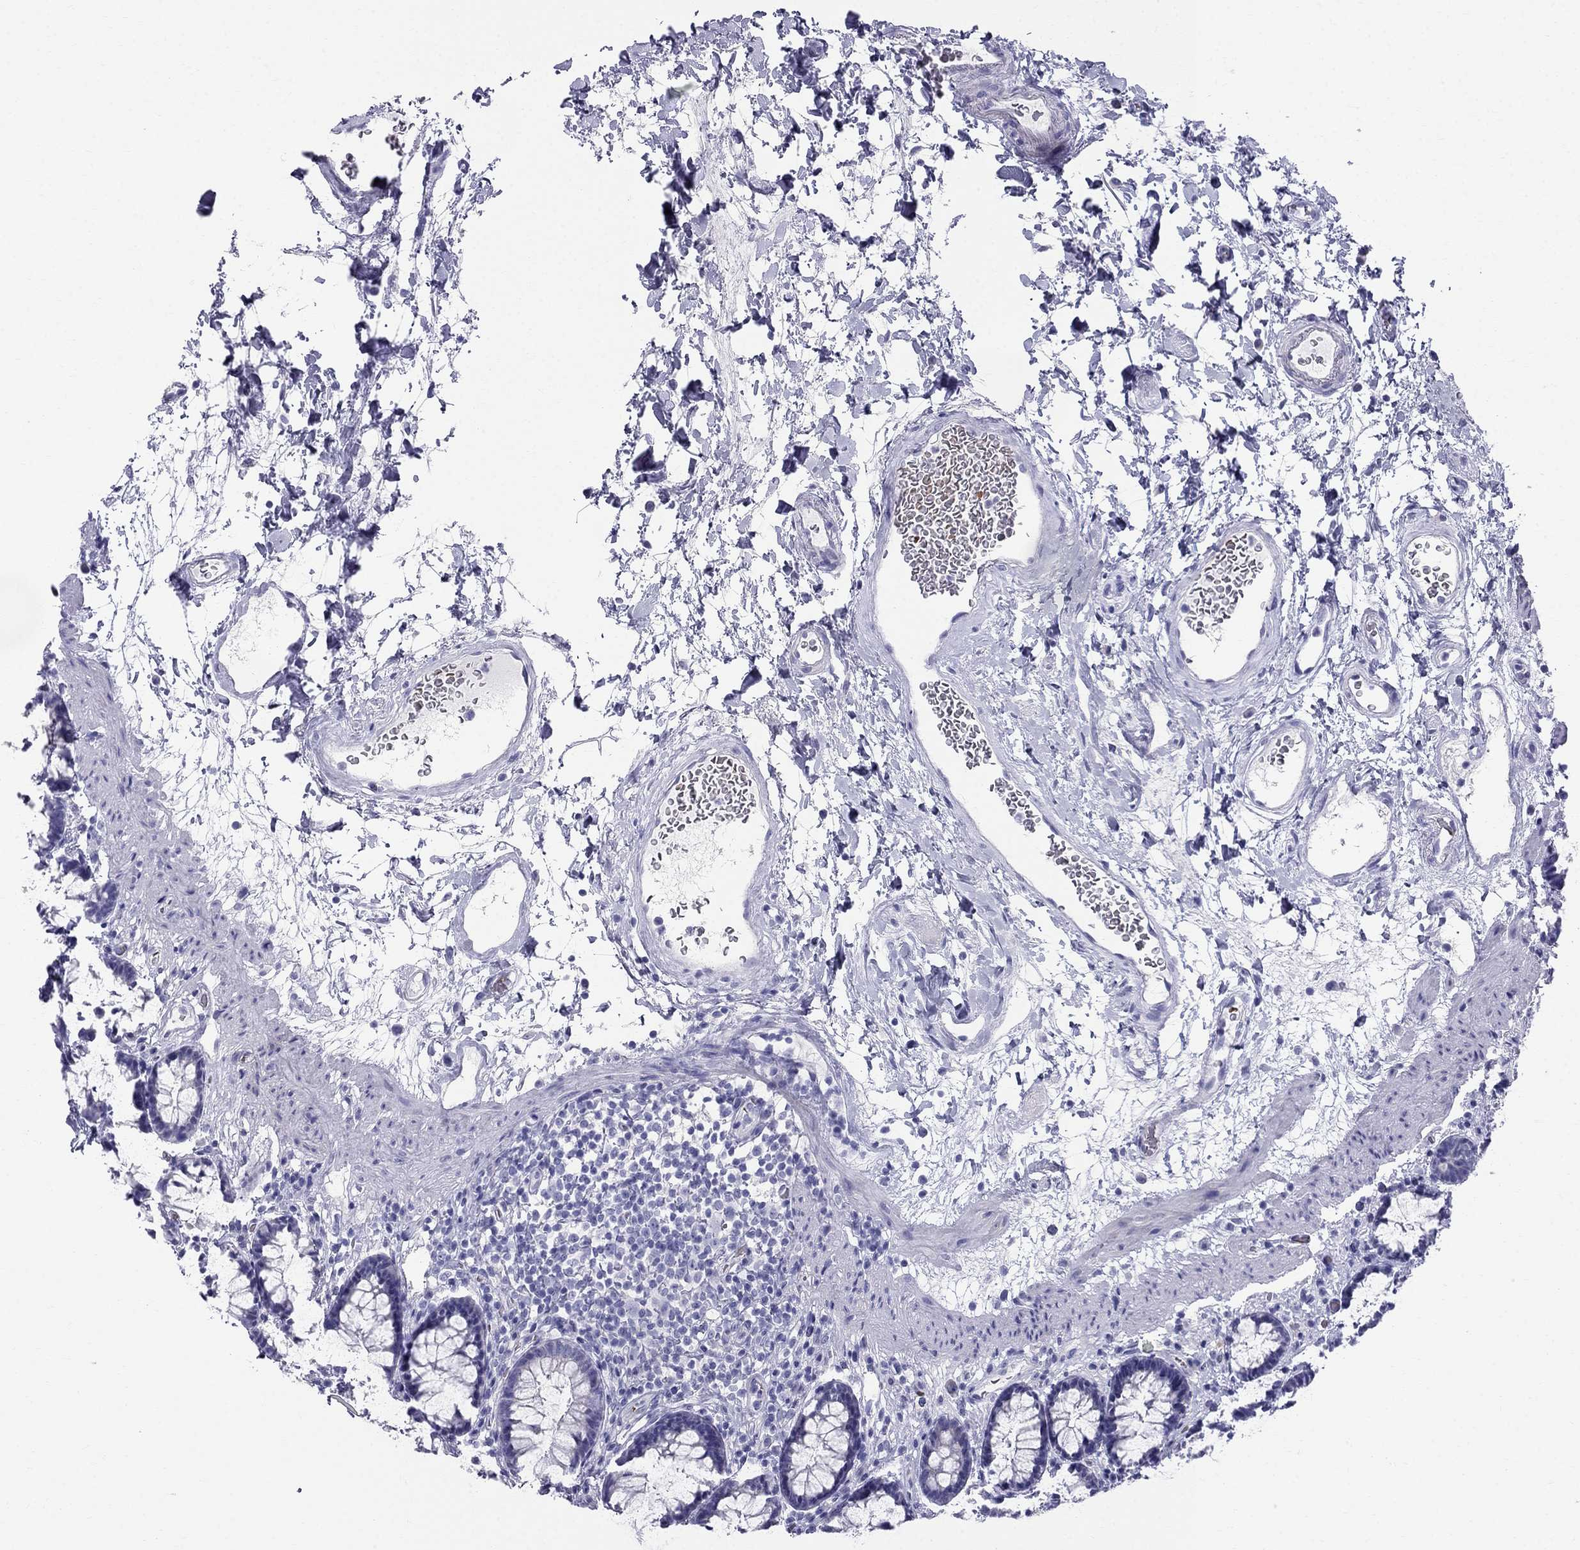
{"staining": {"intensity": "negative", "quantity": "none", "location": "none"}, "tissue": "rectum", "cell_type": "Glandular cells", "image_type": "normal", "snomed": [{"axis": "morphology", "description": "Normal tissue, NOS"}, {"axis": "topography", "description": "Rectum"}], "caption": "High power microscopy histopathology image of an immunohistochemistry (IHC) photomicrograph of benign rectum, revealing no significant expression in glandular cells. (DAB immunohistochemistry (IHC) with hematoxylin counter stain).", "gene": "DNAAF6", "patient": {"sex": "male", "age": 72}}